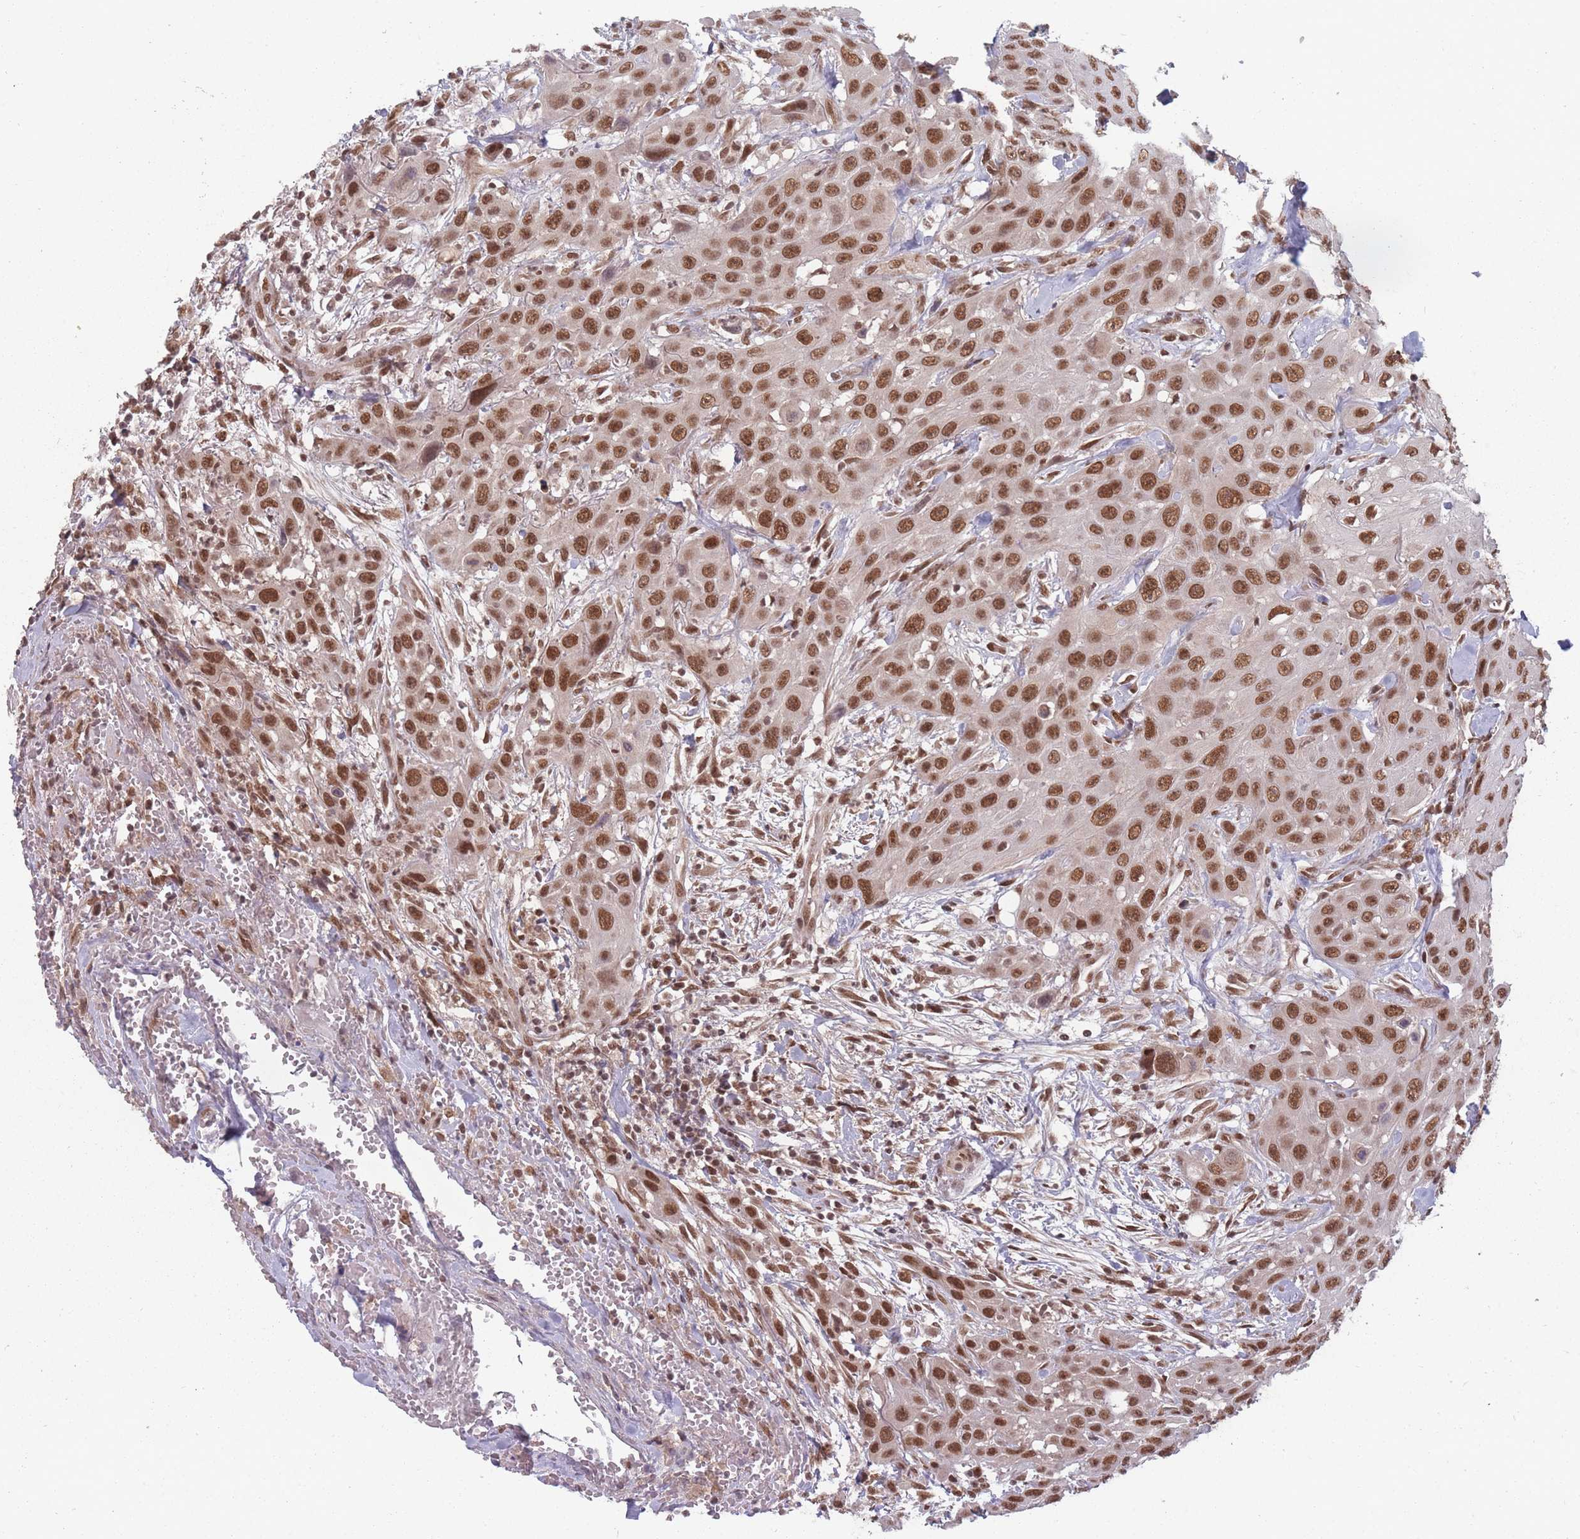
{"staining": {"intensity": "moderate", "quantity": ">75%", "location": "nuclear"}, "tissue": "head and neck cancer", "cell_type": "Tumor cells", "image_type": "cancer", "snomed": [{"axis": "morphology", "description": "Squamous cell carcinoma, NOS"}, {"axis": "topography", "description": "Head-Neck"}], "caption": "Head and neck cancer (squamous cell carcinoma) stained with IHC displays moderate nuclear expression in about >75% of tumor cells.", "gene": "TMED3", "patient": {"sex": "male", "age": 81}}